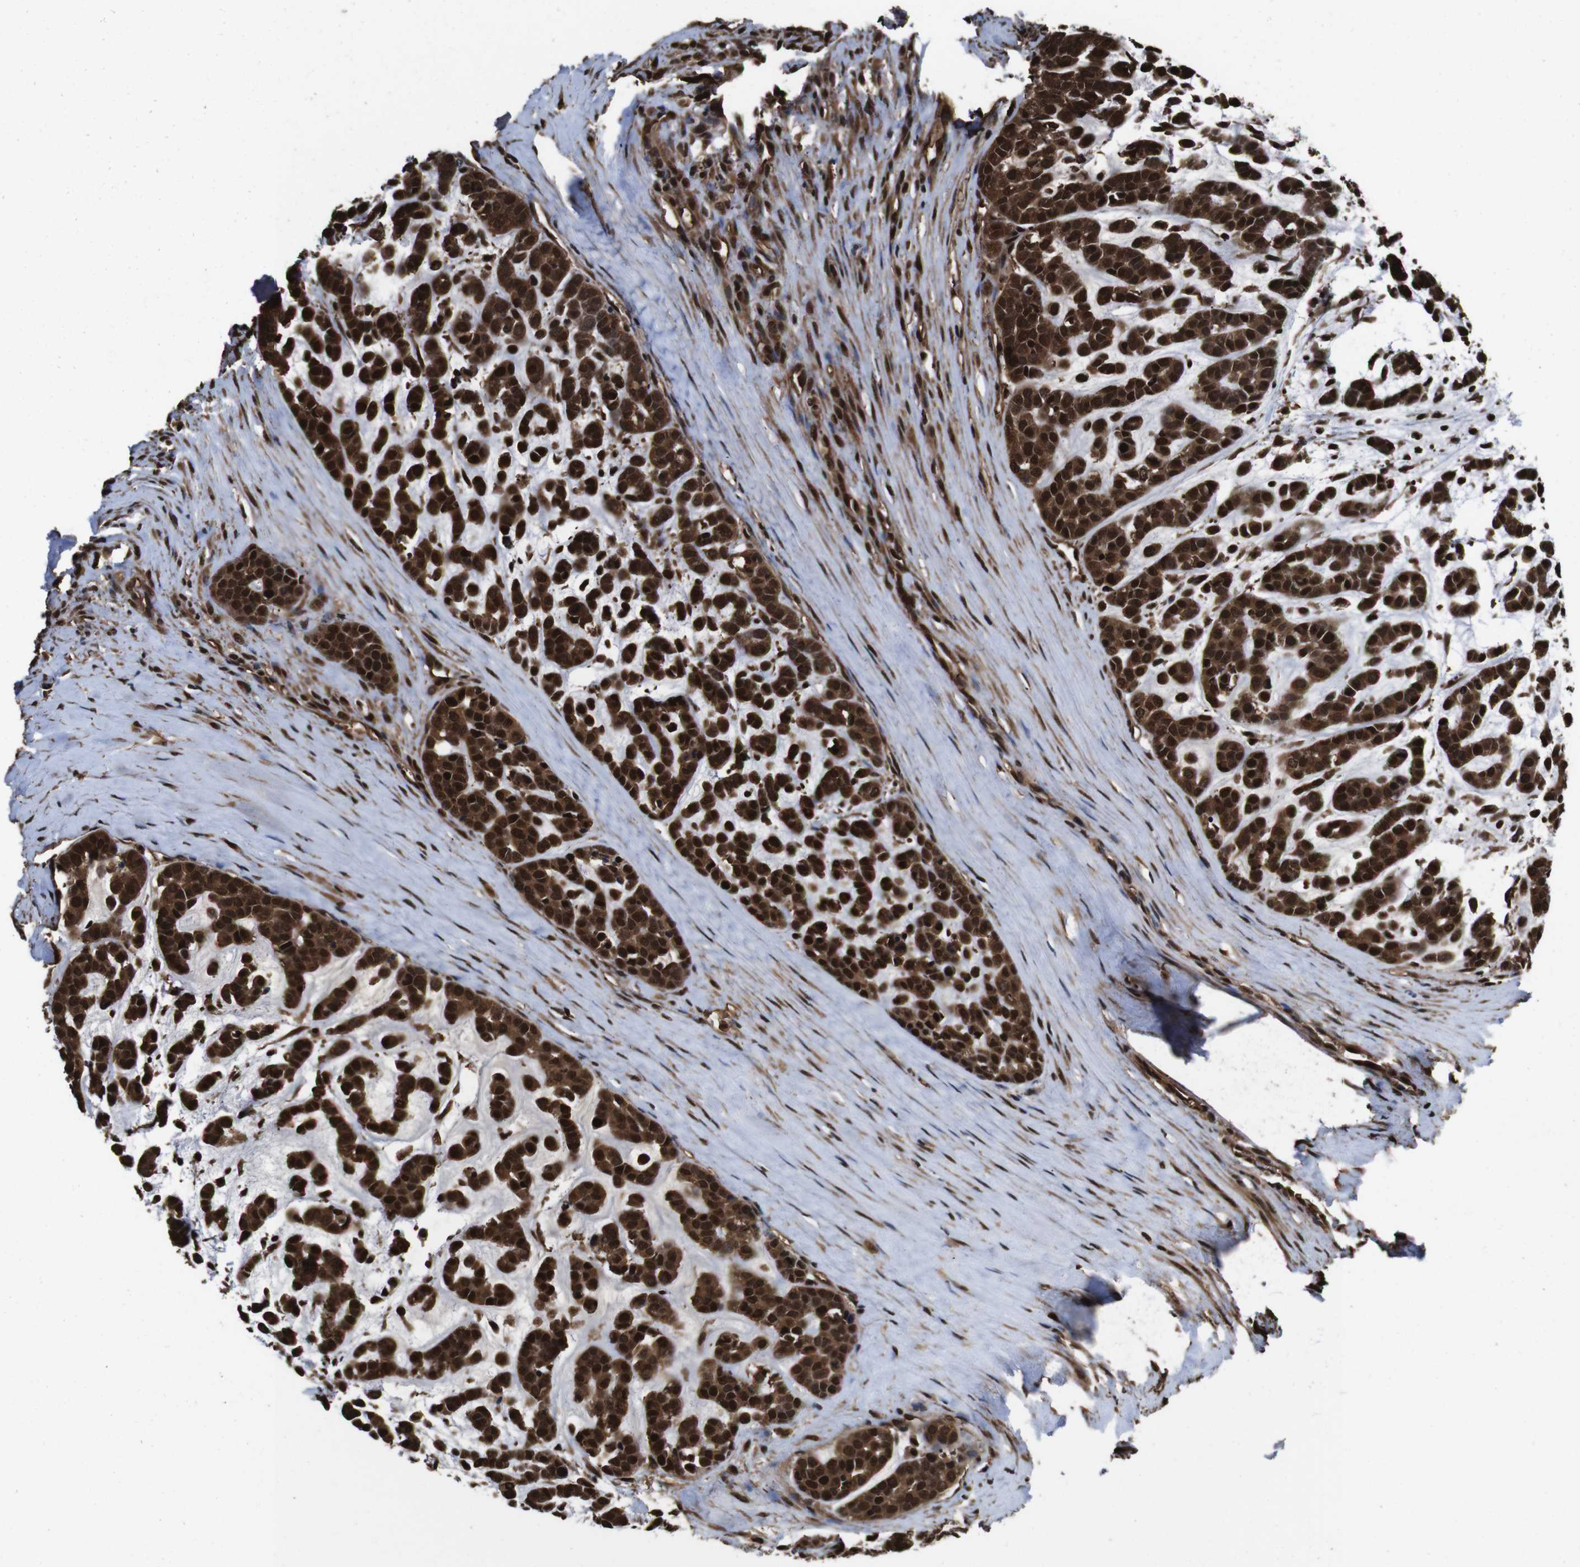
{"staining": {"intensity": "strong", "quantity": ">75%", "location": "cytoplasmic/membranous,nuclear"}, "tissue": "head and neck cancer", "cell_type": "Tumor cells", "image_type": "cancer", "snomed": [{"axis": "morphology", "description": "Adenocarcinoma, NOS"}, {"axis": "morphology", "description": "Adenoma, NOS"}, {"axis": "topography", "description": "Head-Neck"}], "caption": "Immunohistochemical staining of human adenocarcinoma (head and neck) shows high levels of strong cytoplasmic/membranous and nuclear protein positivity in about >75% of tumor cells.", "gene": "VCP", "patient": {"sex": "female", "age": 55}}